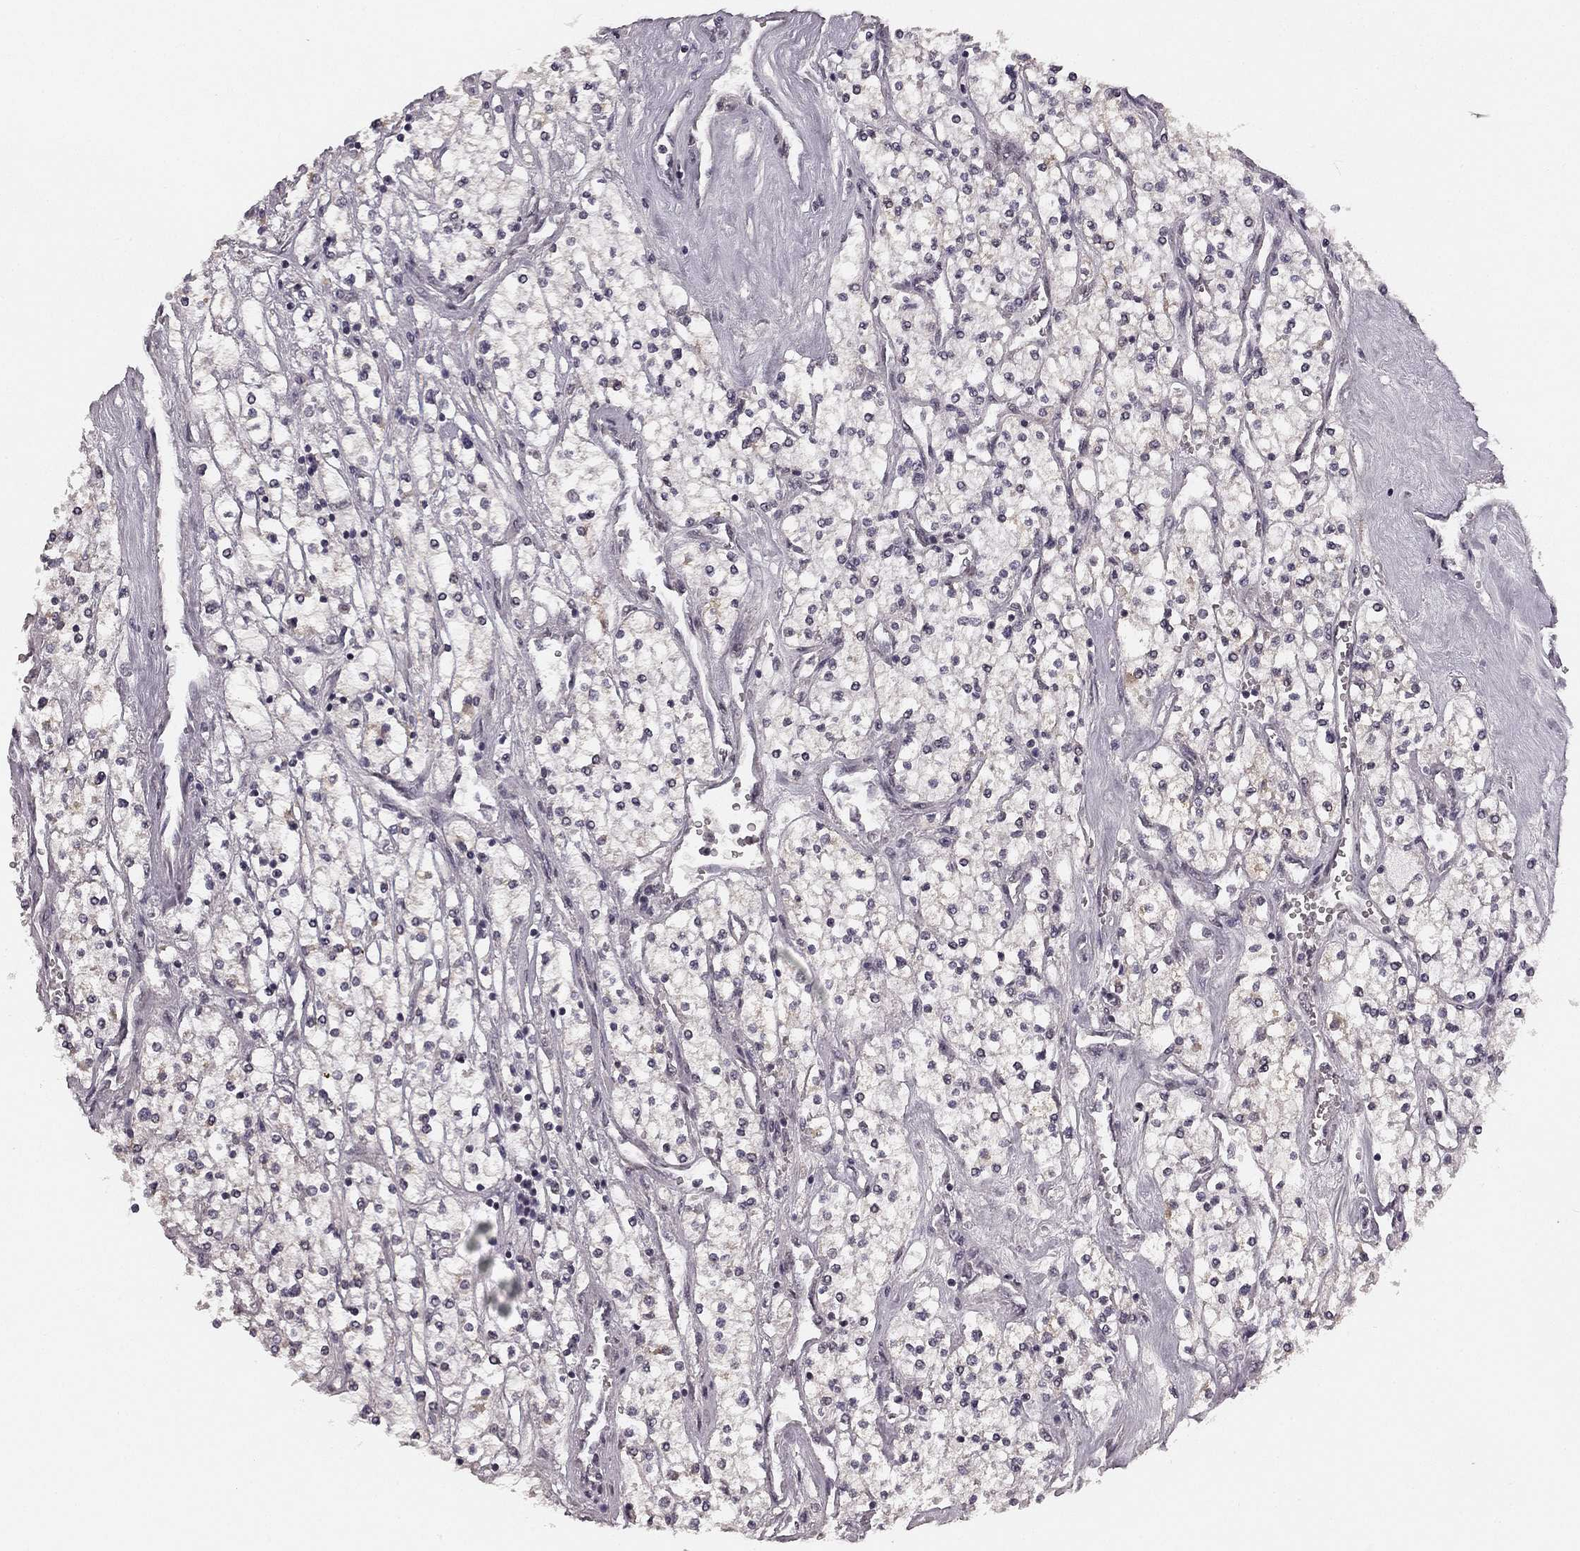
{"staining": {"intensity": "negative", "quantity": "none", "location": "none"}, "tissue": "renal cancer", "cell_type": "Tumor cells", "image_type": "cancer", "snomed": [{"axis": "morphology", "description": "Adenocarcinoma, NOS"}, {"axis": "topography", "description": "Kidney"}], "caption": "Renal adenocarcinoma stained for a protein using immunohistochemistry demonstrates no positivity tumor cells.", "gene": "HCN4", "patient": {"sex": "male", "age": 80}}